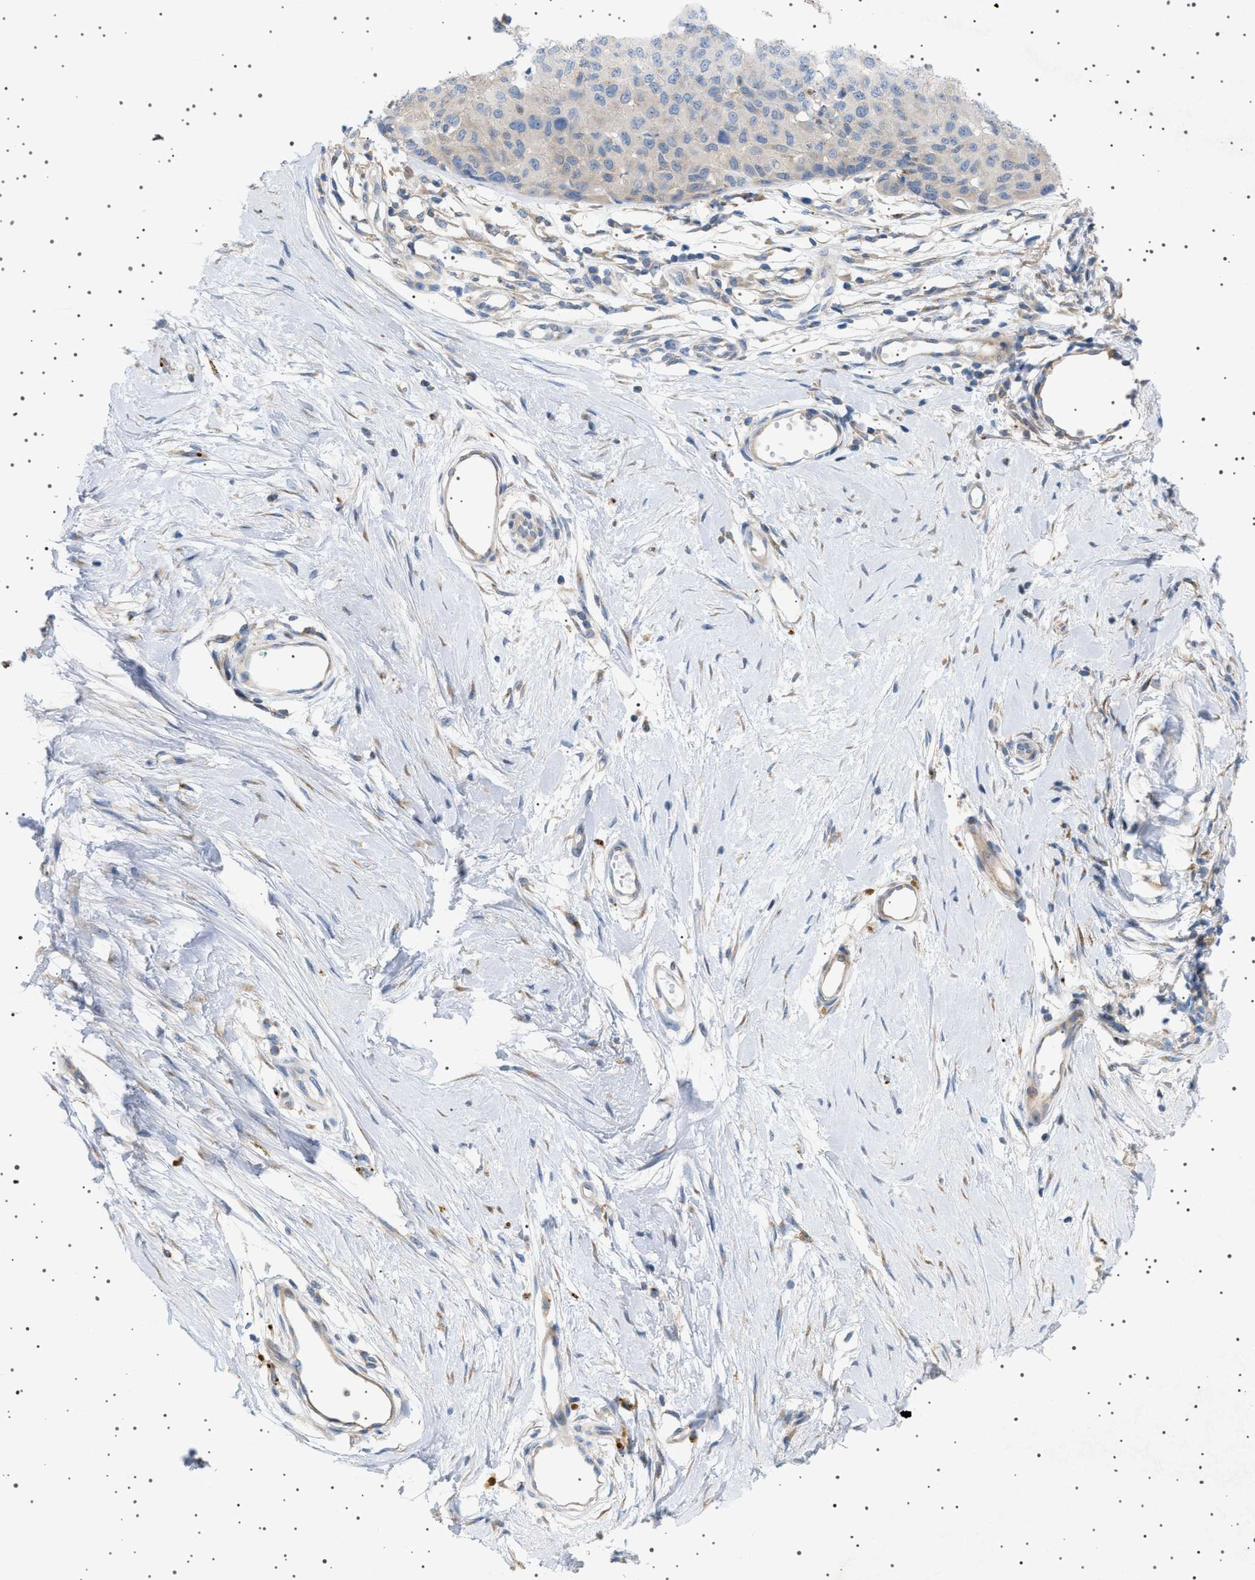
{"staining": {"intensity": "negative", "quantity": "none", "location": "none"}, "tissue": "melanoma", "cell_type": "Tumor cells", "image_type": "cancer", "snomed": [{"axis": "morphology", "description": "Normal tissue, NOS"}, {"axis": "morphology", "description": "Malignant melanoma, NOS"}, {"axis": "topography", "description": "Skin"}], "caption": "IHC micrograph of malignant melanoma stained for a protein (brown), which demonstrates no positivity in tumor cells.", "gene": "ADCY10", "patient": {"sex": "male", "age": 62}}